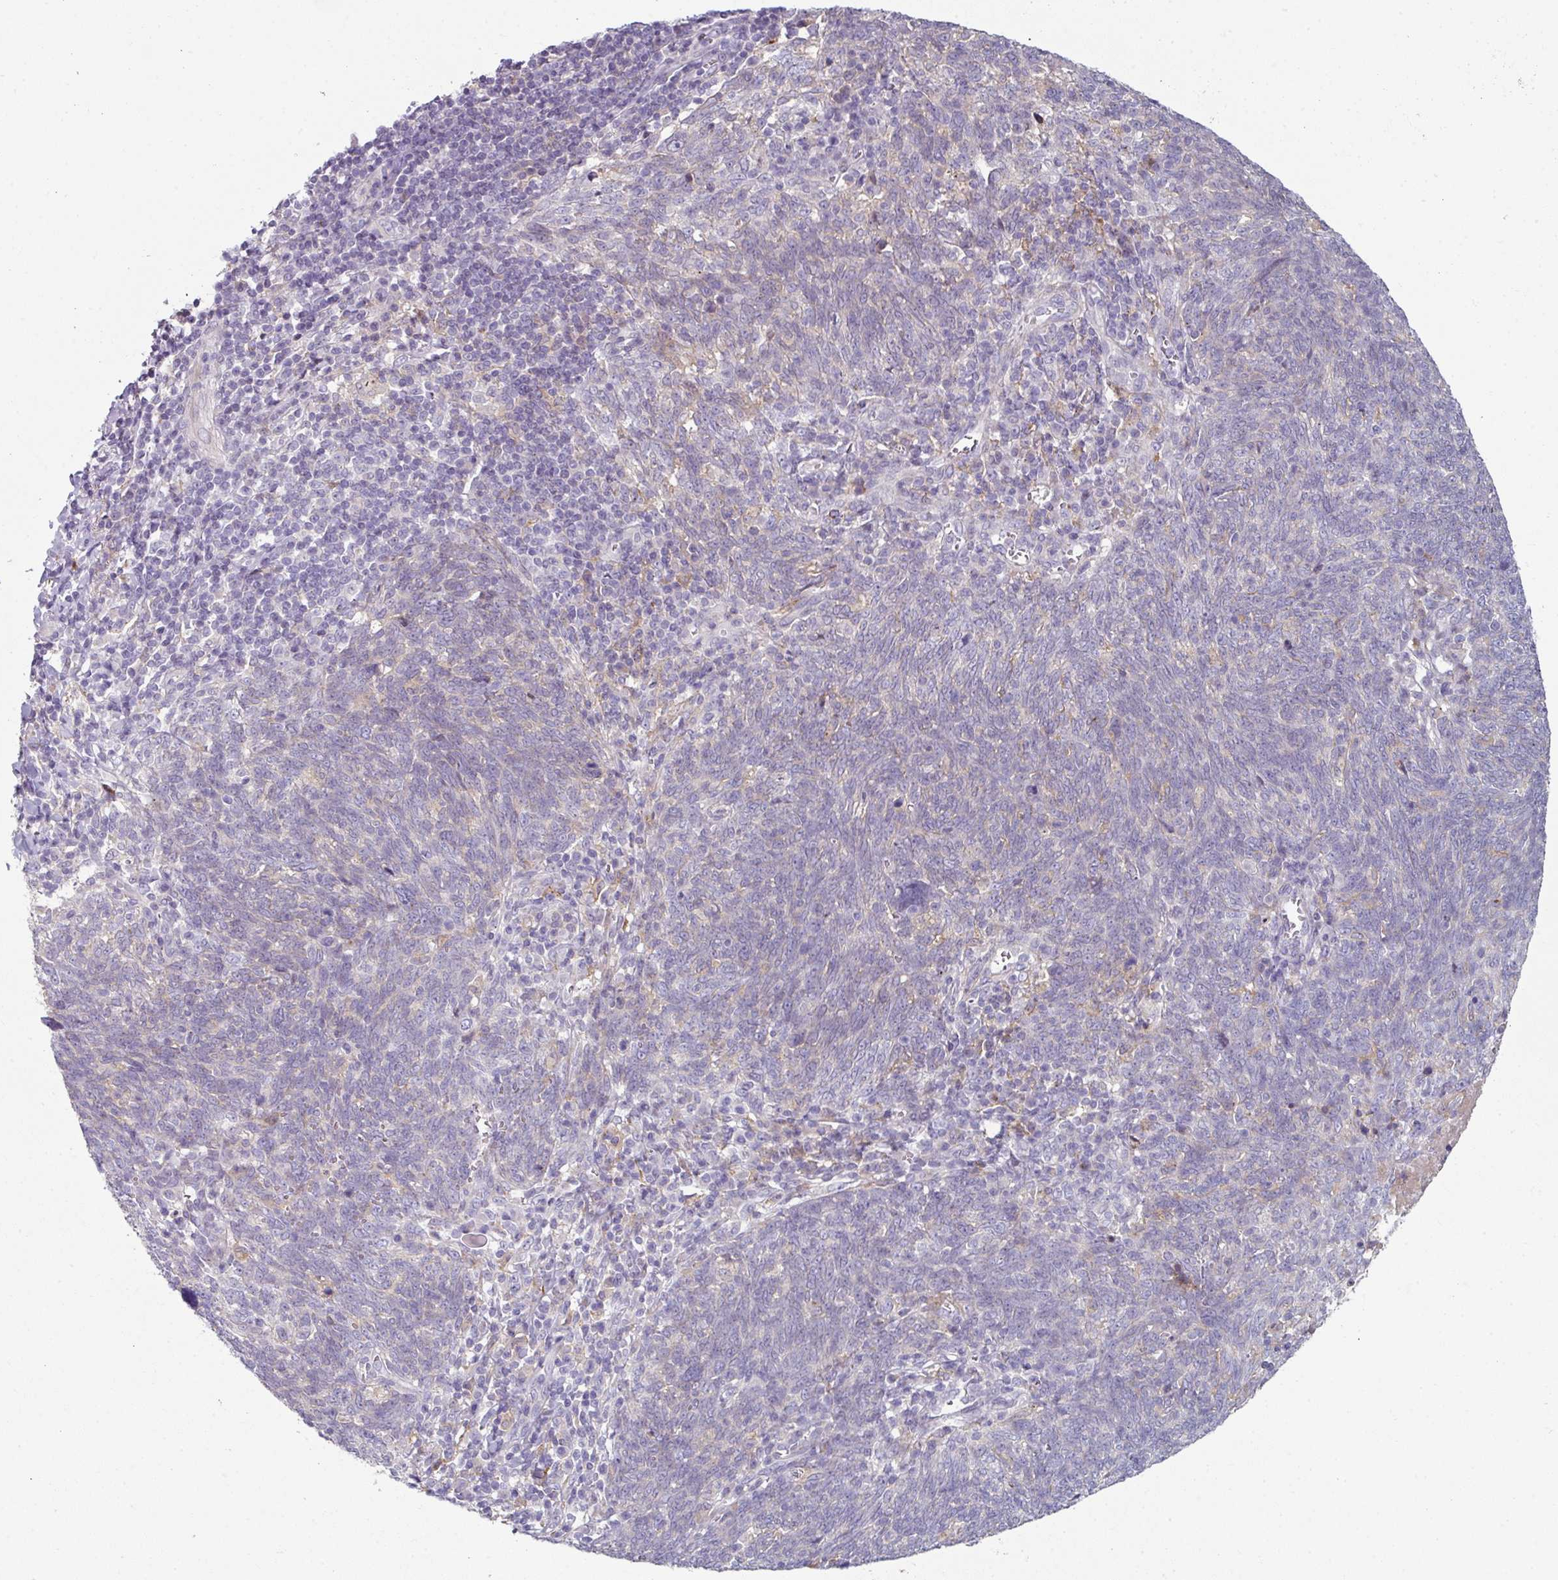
{"staining": {"intensity": "negative", "quantity": "none", "location": "none"}, "tissue": "lung cancer", "cell_type": "Tumor cells", "image_type": "cancer", "snomed": [{"axis": "morphology", "description": "Squamous cell carcinoma, NOS"}, {"axis": "topography", "description": "Lung"}], "caption": "High magnification brightfield microscopy of lung cancer stained with DAB (brown) and counterstained with hematoxylin (blue): tumor cells show no significant expression.", "gene": "WSB2", "patient": {"sex": "female", "age": 72}}